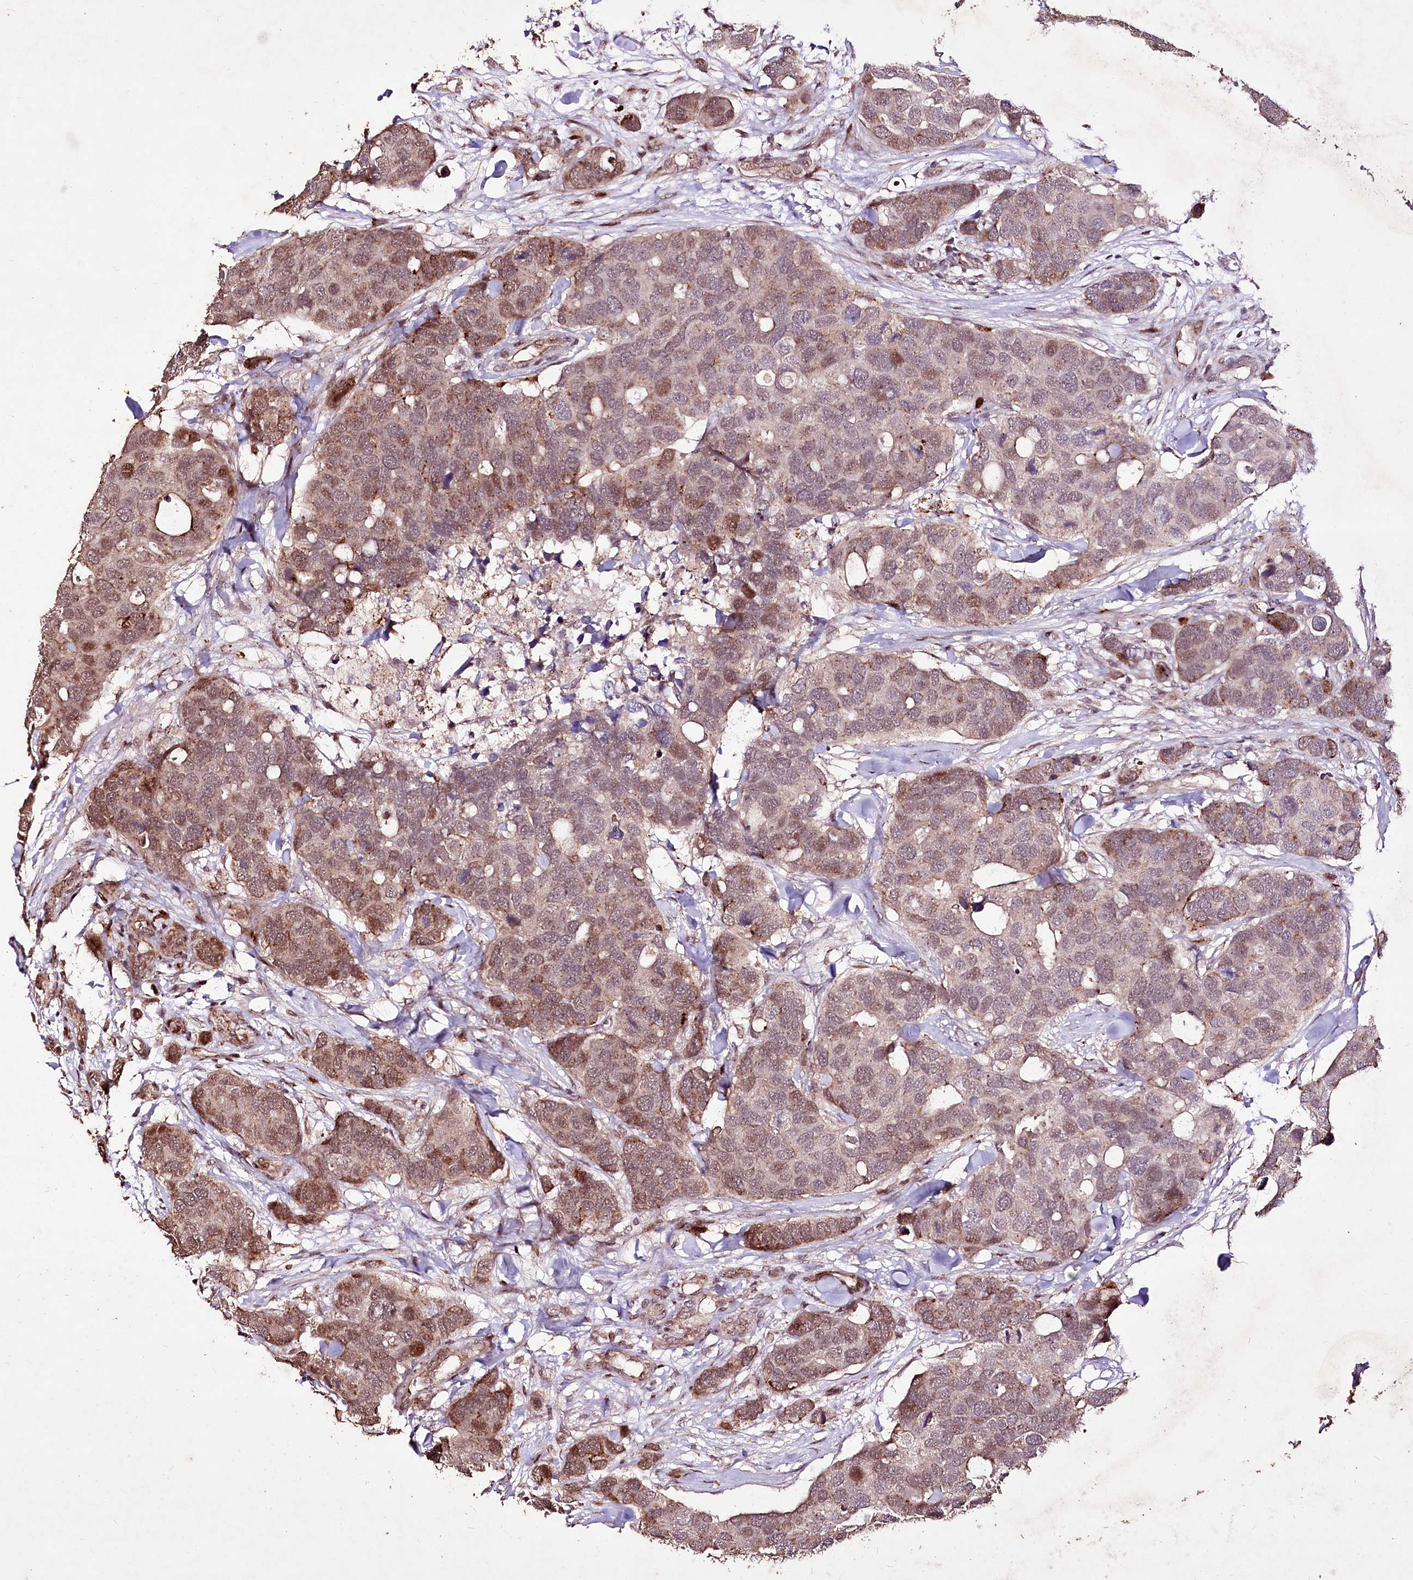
{"staining": {"intensity": "moderate", "quantity": "25%-75%", "location": "cytoplasmic/membranous,nuclear"}, "tissue": "breast cancer", "cell_type": "Tumor cells", "image_type": "cancer", "snomed": [{"axis": "morphology", "description": "Duct carcinoma"}, {"axis": "topography", "description": "Breast"}], "caption": "Immunohistochemistry image of neoplastic tissue: breast cancer (infiltrating ductal carcinoma) stained using IHC shows medium levels of moderate protein expression localized specifically in the cytoplasmic/membranous and nuclear of tumor cells, appearing as a cytoplasmic/membranous and nuclear brown color.", "gene": "CARD19", "patient": {"sex": "female", "age": 83}}